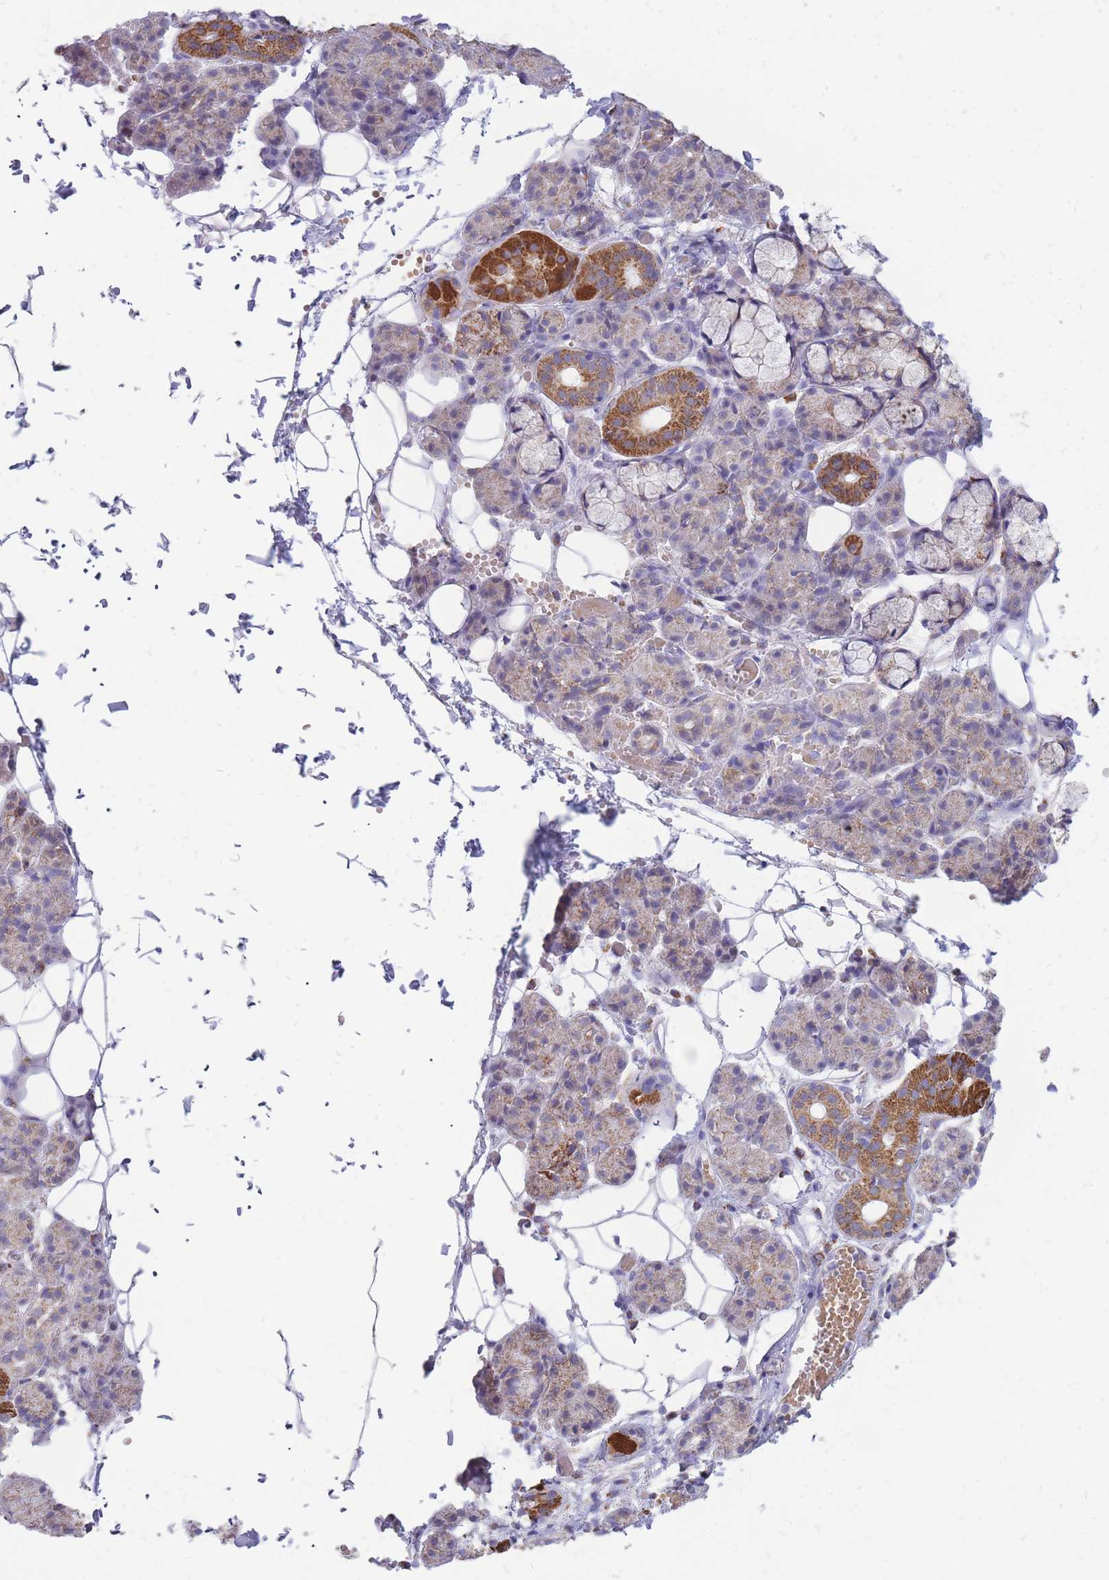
{"staining": {"intensity": "moderate", "quantity": "25%-75%", "location": "cytoplasmic/membranous"}, "tissue": "salivary gland", "cell_type": "Glandular cells", "image_type": "normal", "snomed": [{"axis": "morphology", "description": "Normal tissue, NOS"}, {"axis": "topography", "description": "Salivary gland"}], "caption": "The immunohistochemical stain highlights moderate cytoplasmic/membranous staining in glandular cells of normal salivary gland. The staining was performed using DAB (3,3'-diaminobenzidine), with brown indicating positive protein expression. Nuclei are stained blue with hematoxylin.", "gene": "PCSK1", "patient": {"sex": "male", "age": 63}}